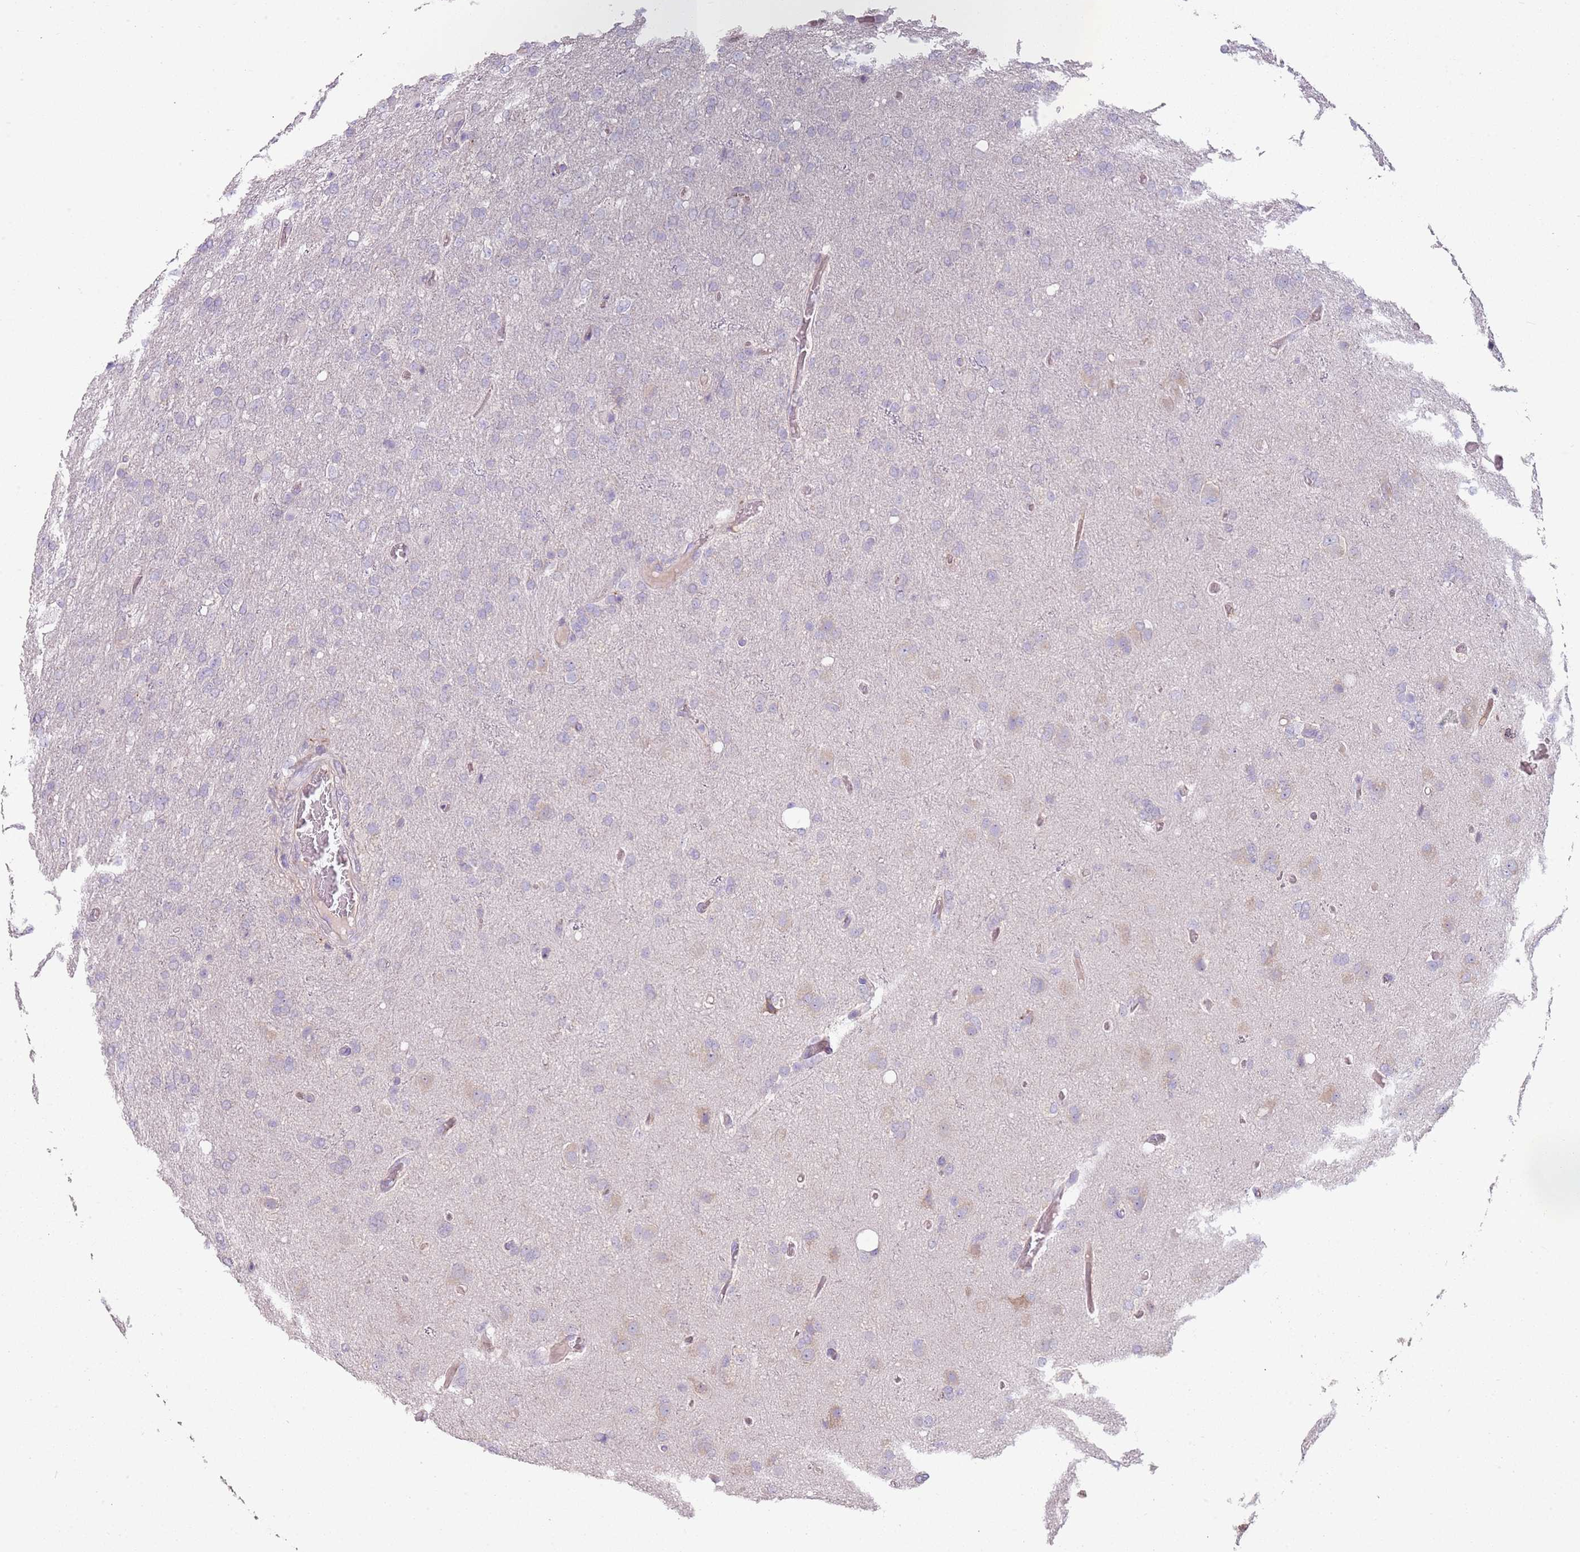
{"staining": {"intensity": "negative", "quantity": "none", "location": "none"}, "tissue": "glioma", "cell_type": "Tumor cells", "image_type": "cancer", "snomed": [{"axis": "morphology", "description": "Glioma, malignant, High grade"}, {"axis": "topography", "description": "Brain"}], "caption": "Tumor cells are negative for brown protein staining in malignant glioma (high-grade).", "gene": "ZNF583", "patient": {"sex": "female", "age": 74}}